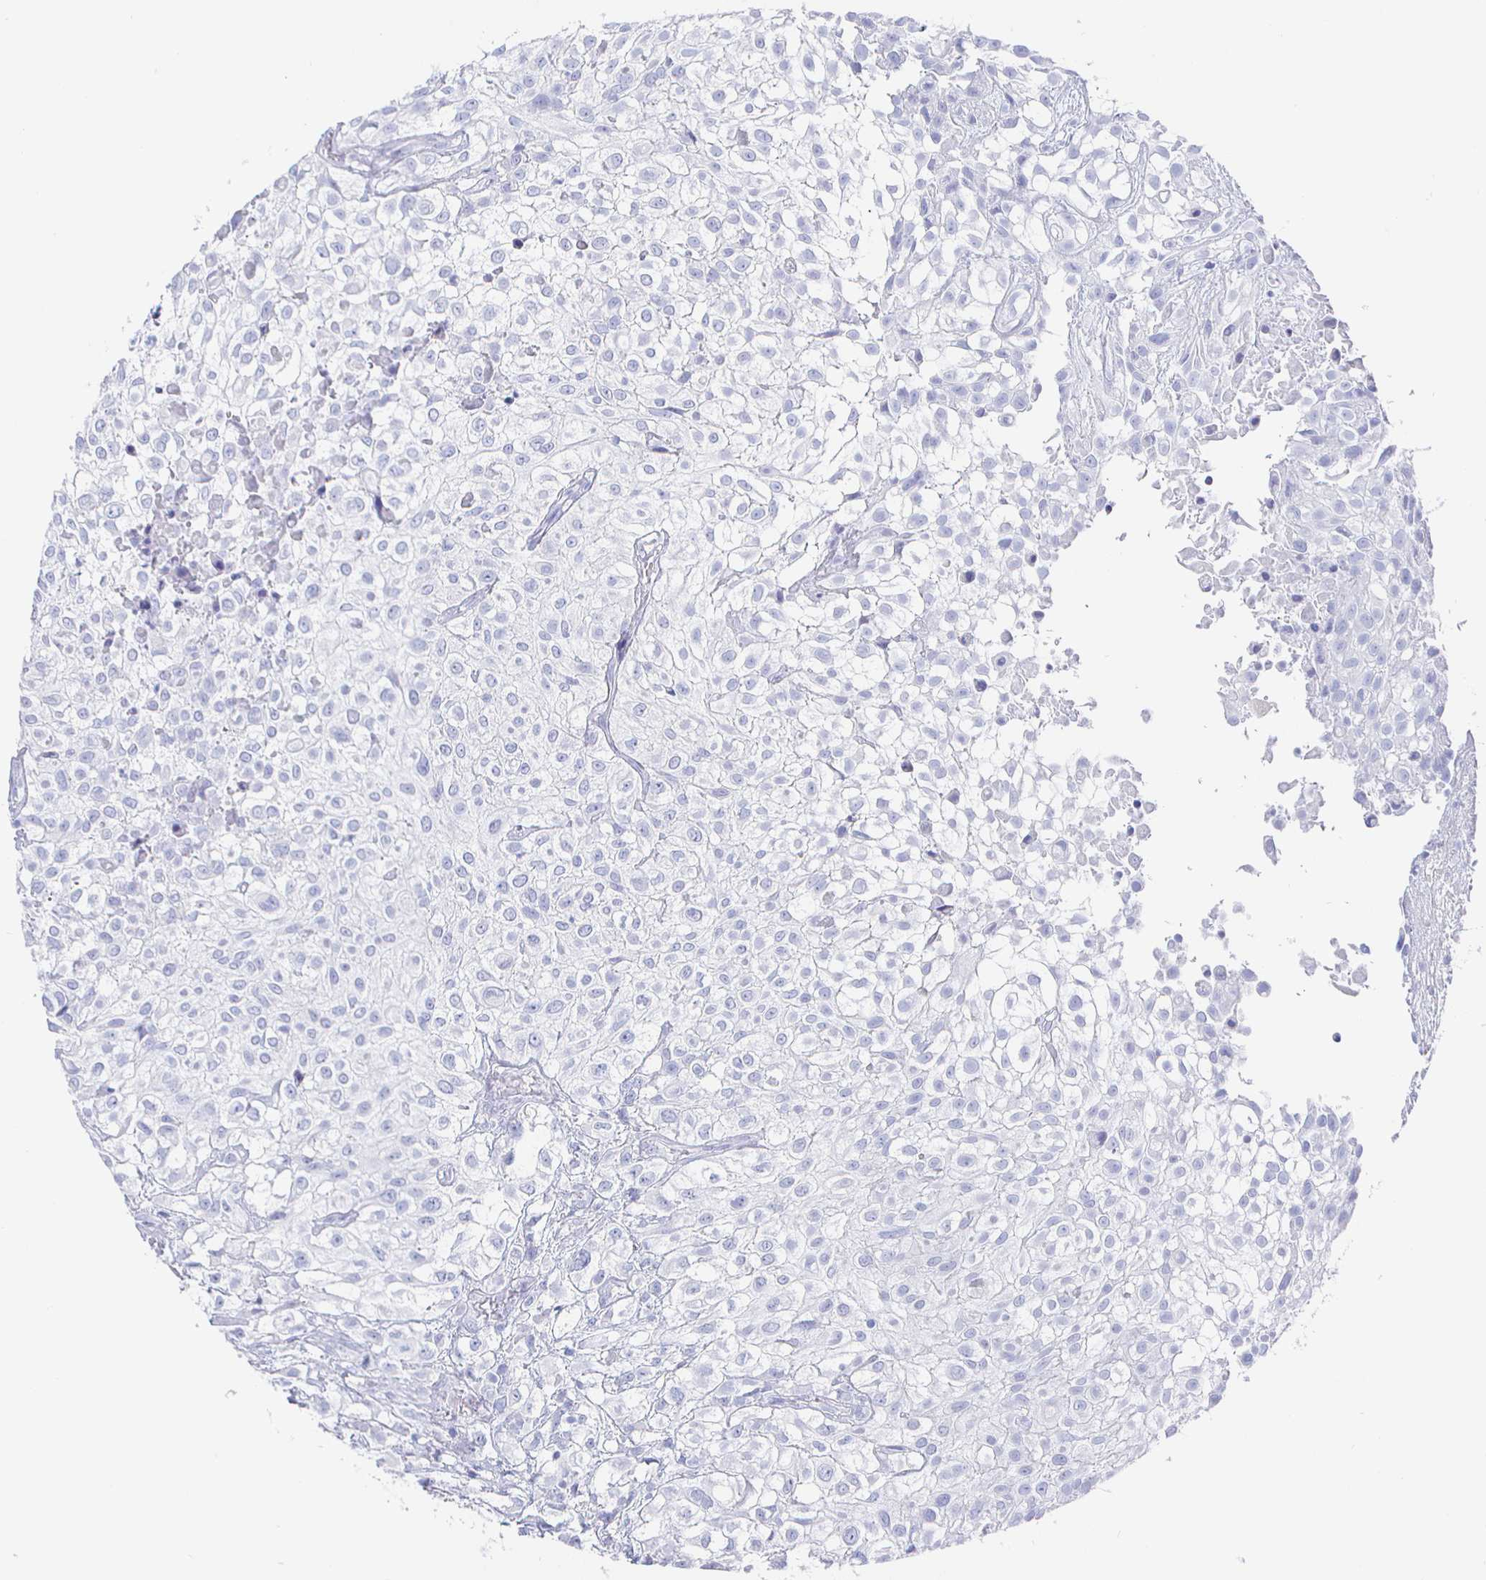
{"staining": {"intensity": "negative", "quantity": "none", "location": "none"}, "tissue": "urothelial cancer", "cell_type": "Tumor cells", "image_type": "cancer", "snomed": [{"axis": "morphology", "description": "Urothelial carcinoma, High grade"}, {"axis": "topography", "description": "Urinary bladder"}], "caption": "Tumor cells are negative for brown protein staining in urothelial cancer.", "gene": "CLCA1", "patient": {"sex": "male", "age": 56}}